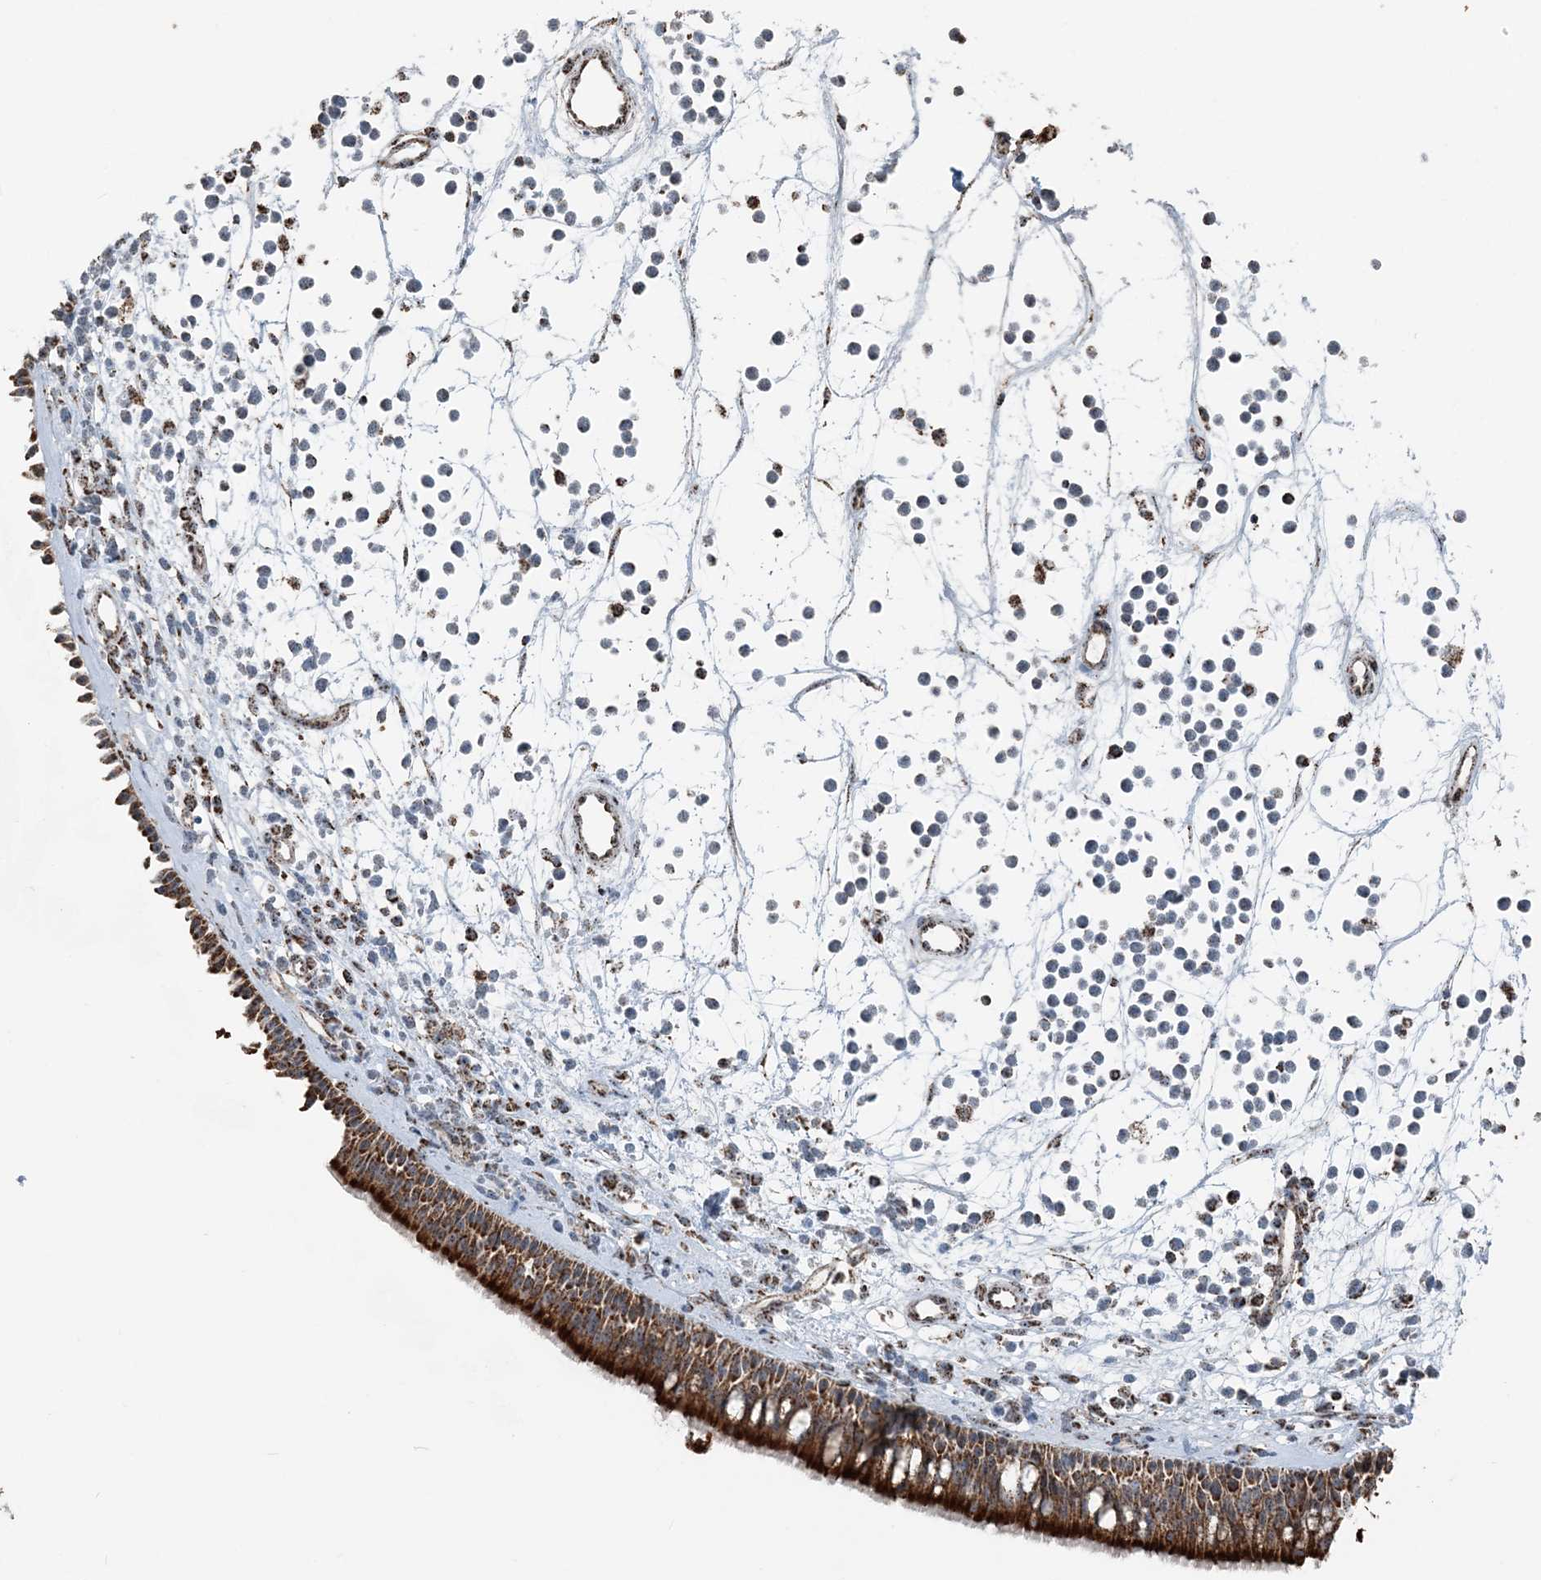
{"staining": {"intensity": "strong", "quantity": ">75%", "location": "cytoplasmic/membranous"}, "tissue": "nasopharynx", "cell_type": "Respiratory epithelial cells", "image_type": "normal", "snomed": [{"axis": "morphology", "description": "Normal tissue, NOS"}, {"axis": "morphology", "description": "Inflammation, NOS"}, {"axis": "morphology", "description": "Malignant melanoma, Metastatic site"}, {"axis": "topography", "description": "Nasopharynx"}], "caption": "A high amount of strong cytoplasmic/membranous positivity is seen in approximately >75% of respiratory epithelial cells in normal nasopharynx.", "gene": "SUCLG1", "patient": {"sex": "male", "age": 70}}